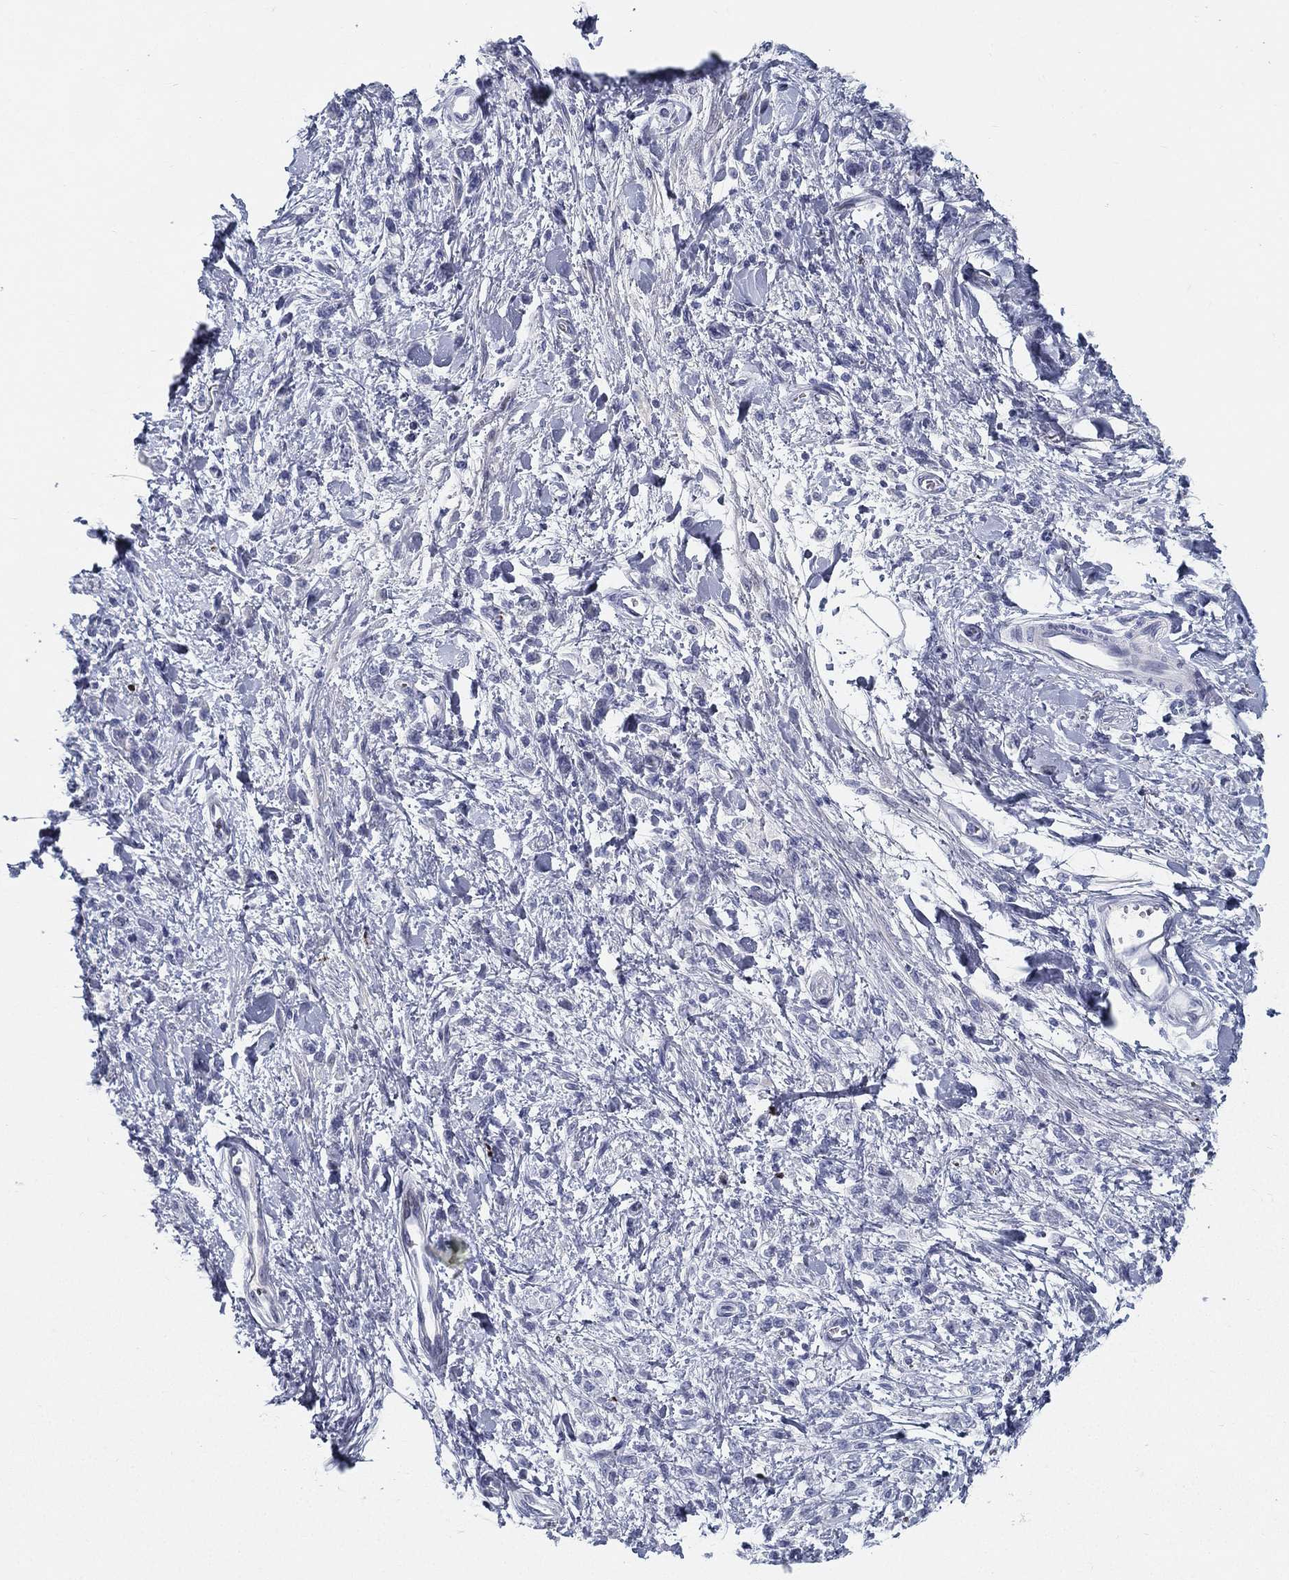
{"staining": {"intensity": "negative", "quantity": "none", "location": "none"}, "tissue": "stomach cancer", "cell_type": "Tumor cells", "image_type": "cancer", "snomed": [{"axis": "morphology", "description": "Adenocarcinoma, NOS"}, {"axis": "topography", "description": "Stomach"}], "caption": "Photomicrograph shows no significant protein expression in tumor cells of stomach cancer (adenocarcinoma). (DAB (3,3'-diaminobenzidine) immunohistochemistry (IHC) visualized using brightfield microscopy, high magnification).", "gene": "SPPL2C", "patient": {"sex": "male", "age": 77}}